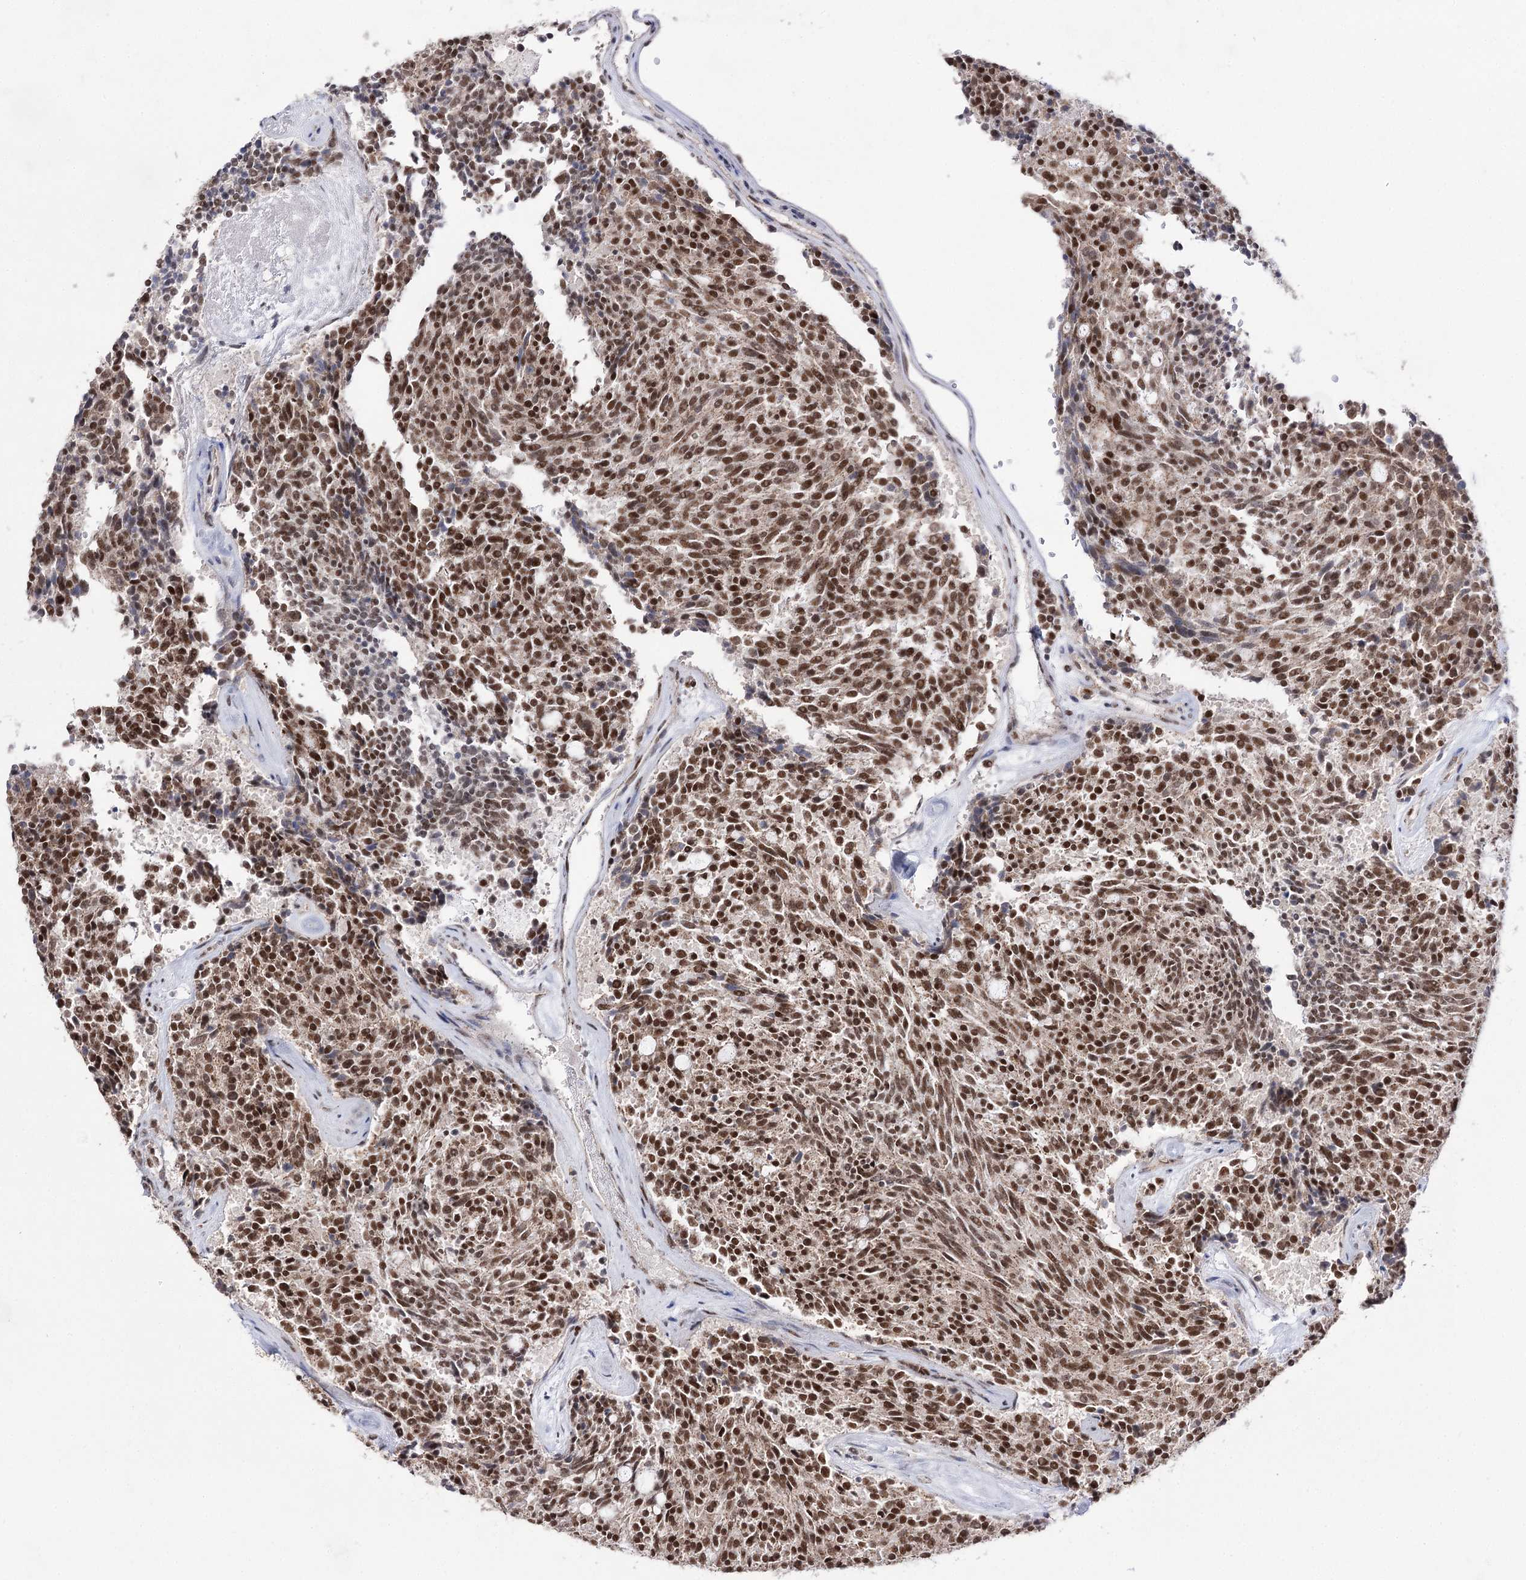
{"staining": {"intensity": "moderate", "quantity": ">75%", "location": "cytoplasmic/membranous,nuclear"}, "tissue": "carcinoid", "cell_type": "Tumor cells", "image_type": "cancer", "snomed": [{"axis": "morphology", "description": "Carcinoid, malignant, NOS"}, {"axis": "topography", "description": "Pancreas"}], "caption": "IHC photomicrograph of human carcinoid (malignant) stained for a protein (brown), which displays medium levels of moderate cytoplasmic/membranous and nuclear expression in approximately >75% of tumor cells.", "gene": "VGLL4", "patient": {"sex": "female", "age": 54}}